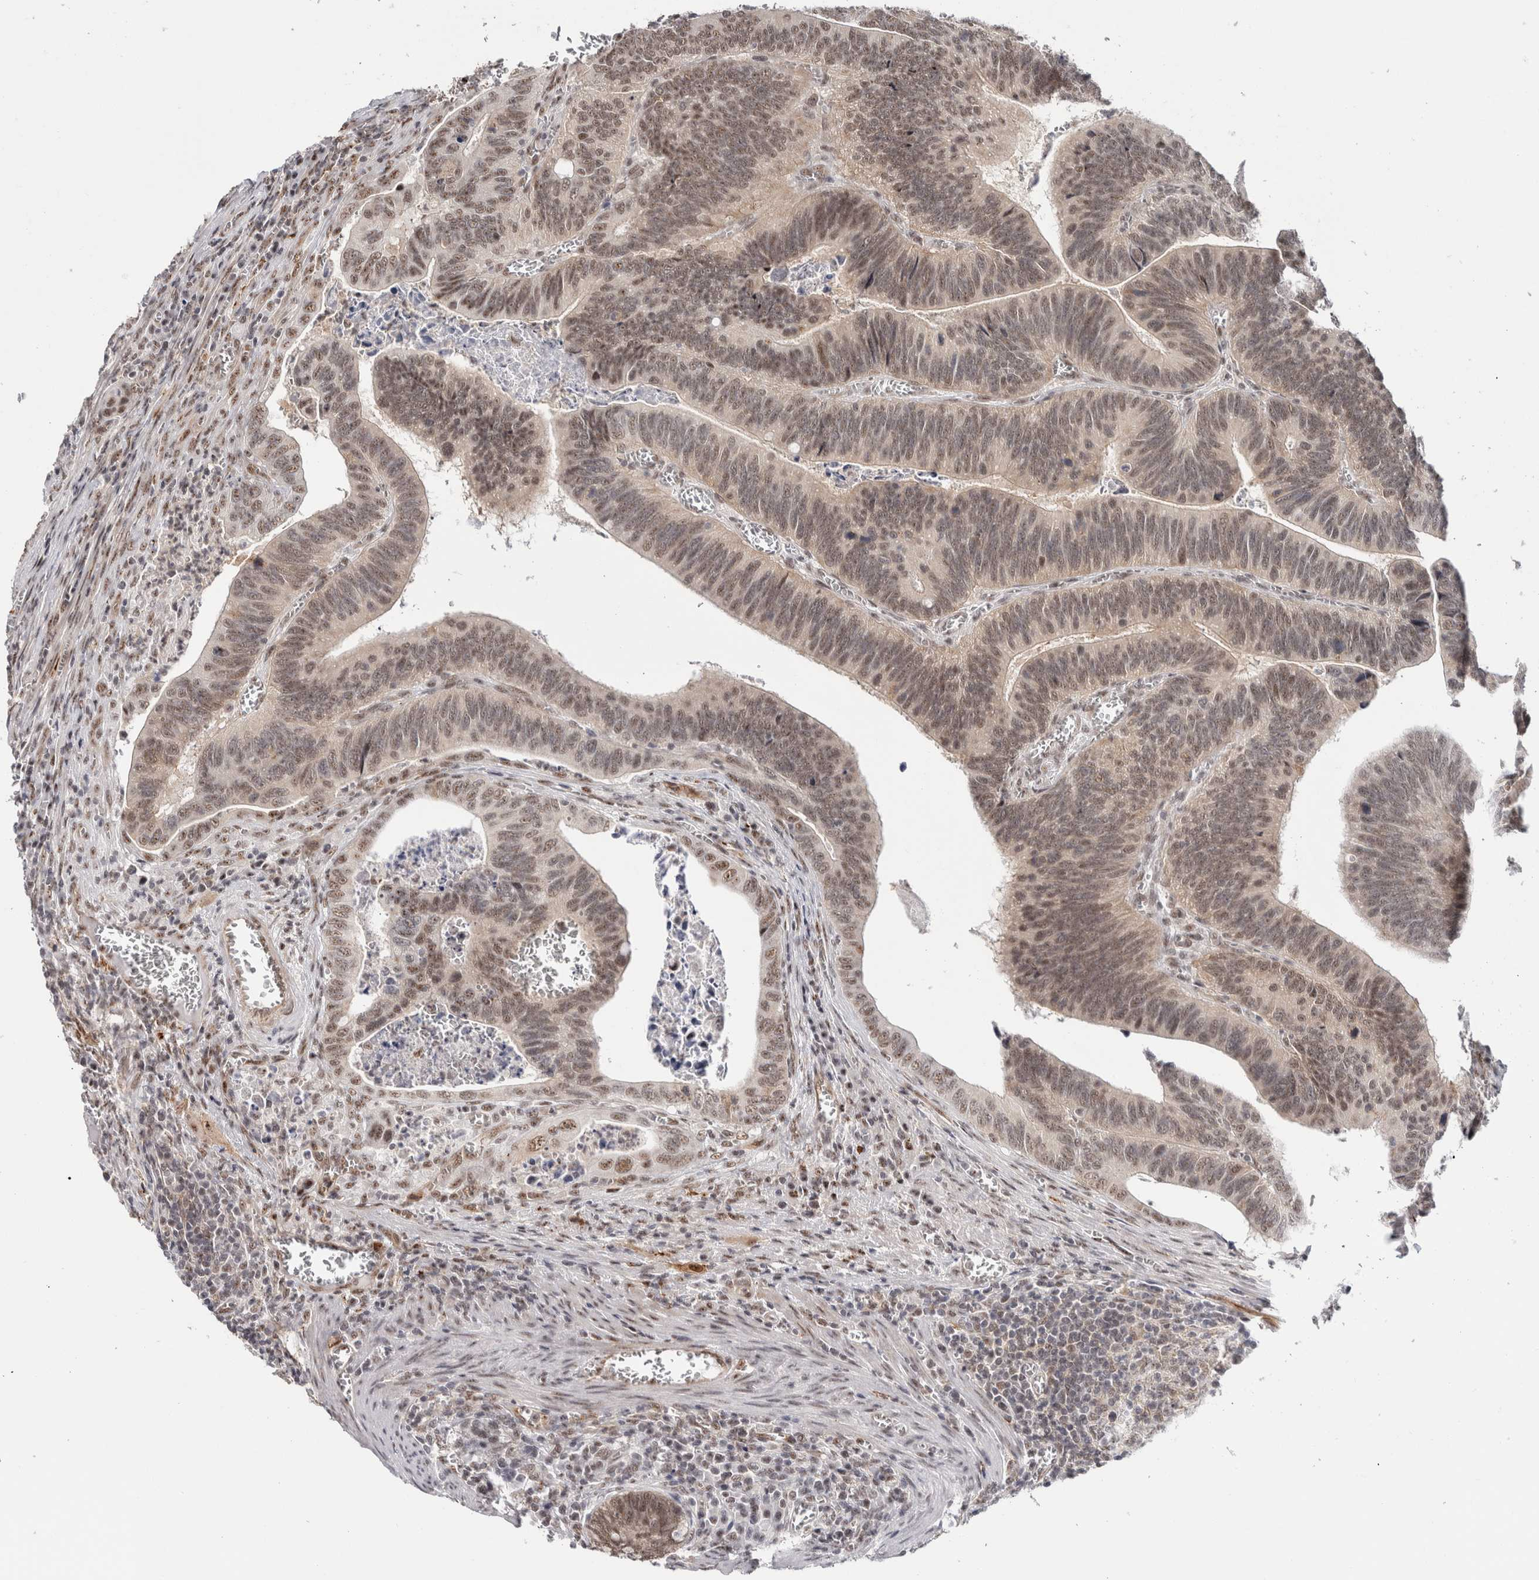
{"staining": {"intensity": "weak", "quantity": ">75%", "location": "nuclear"}, "tissue": "colorectal cancer", "cell_type": "Tumor cells", "image_type": "cancer", "snomed": [{"axis": "morphology", "description": "Inflammation, NOS"}, {"axis": "morphology", "description": "Adenocarcinoma, NOS"}, {"axis": "topography", "description": "Colon"}], "caption": "An immunohistochemistry histopathology image of tumor tissue is shown. Protein staining in brown shows weak nuclear positivity in colorectal adenocarcinoma within tumor cells.", "gene": "MKNK1", "patient": {"sex": "male", "age": 72}}